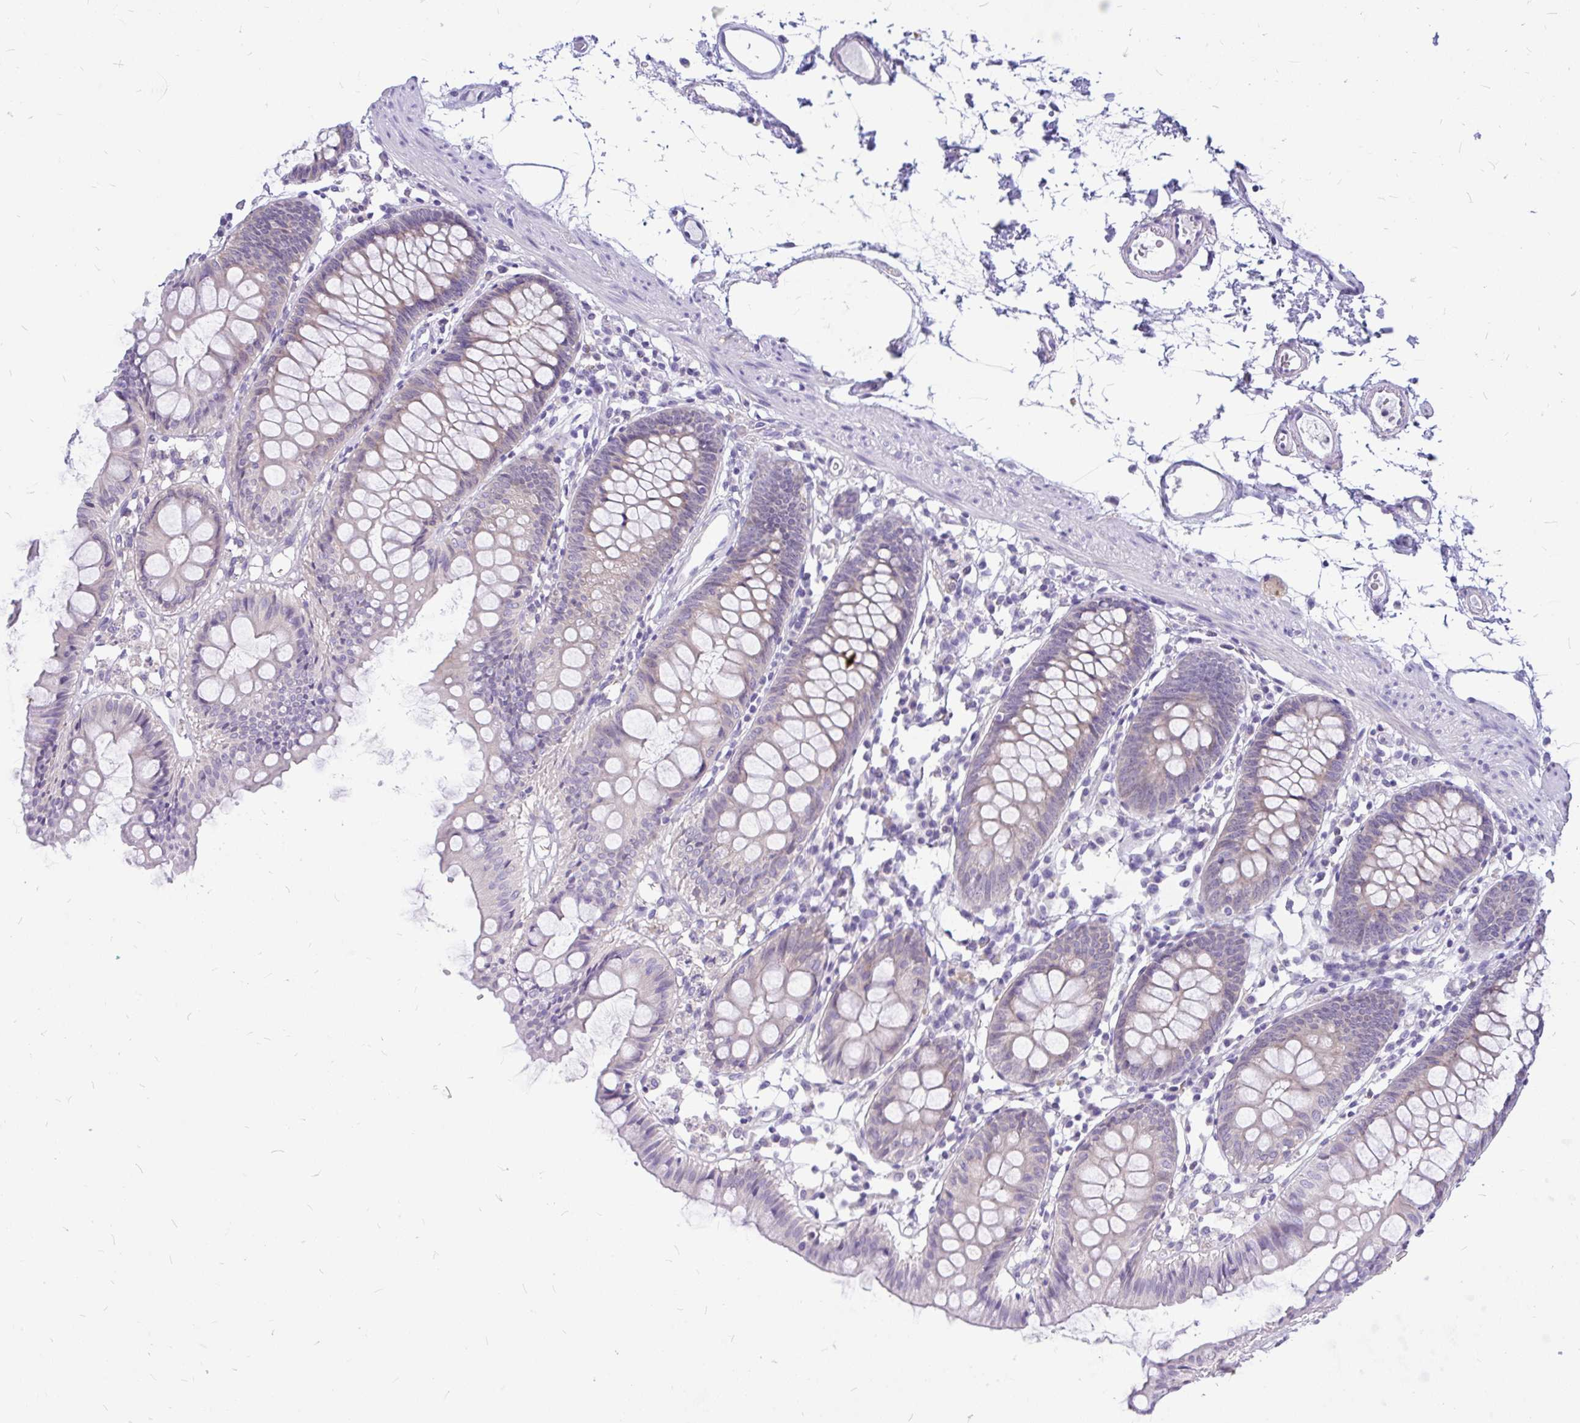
{"staining": {"intensity": "negative", "quantity": "none", "location": "none"}, "tissue": "colon", "cell_type": "Endothelial cells", "image_type": "normal", "snomed": [{"axis": "morphology", "description": "Normal tissue, NOS"}, {"axis": "topography", "description": "Colon"}], "caption": "DAB (3,3'-diaminobenzidine) immunohistochemical staining of unremarkable colon displays no significant positivity in endothelial cells.", "gene": "MAP1LC3A", "patient": {"sex": "female", "age": 84}}